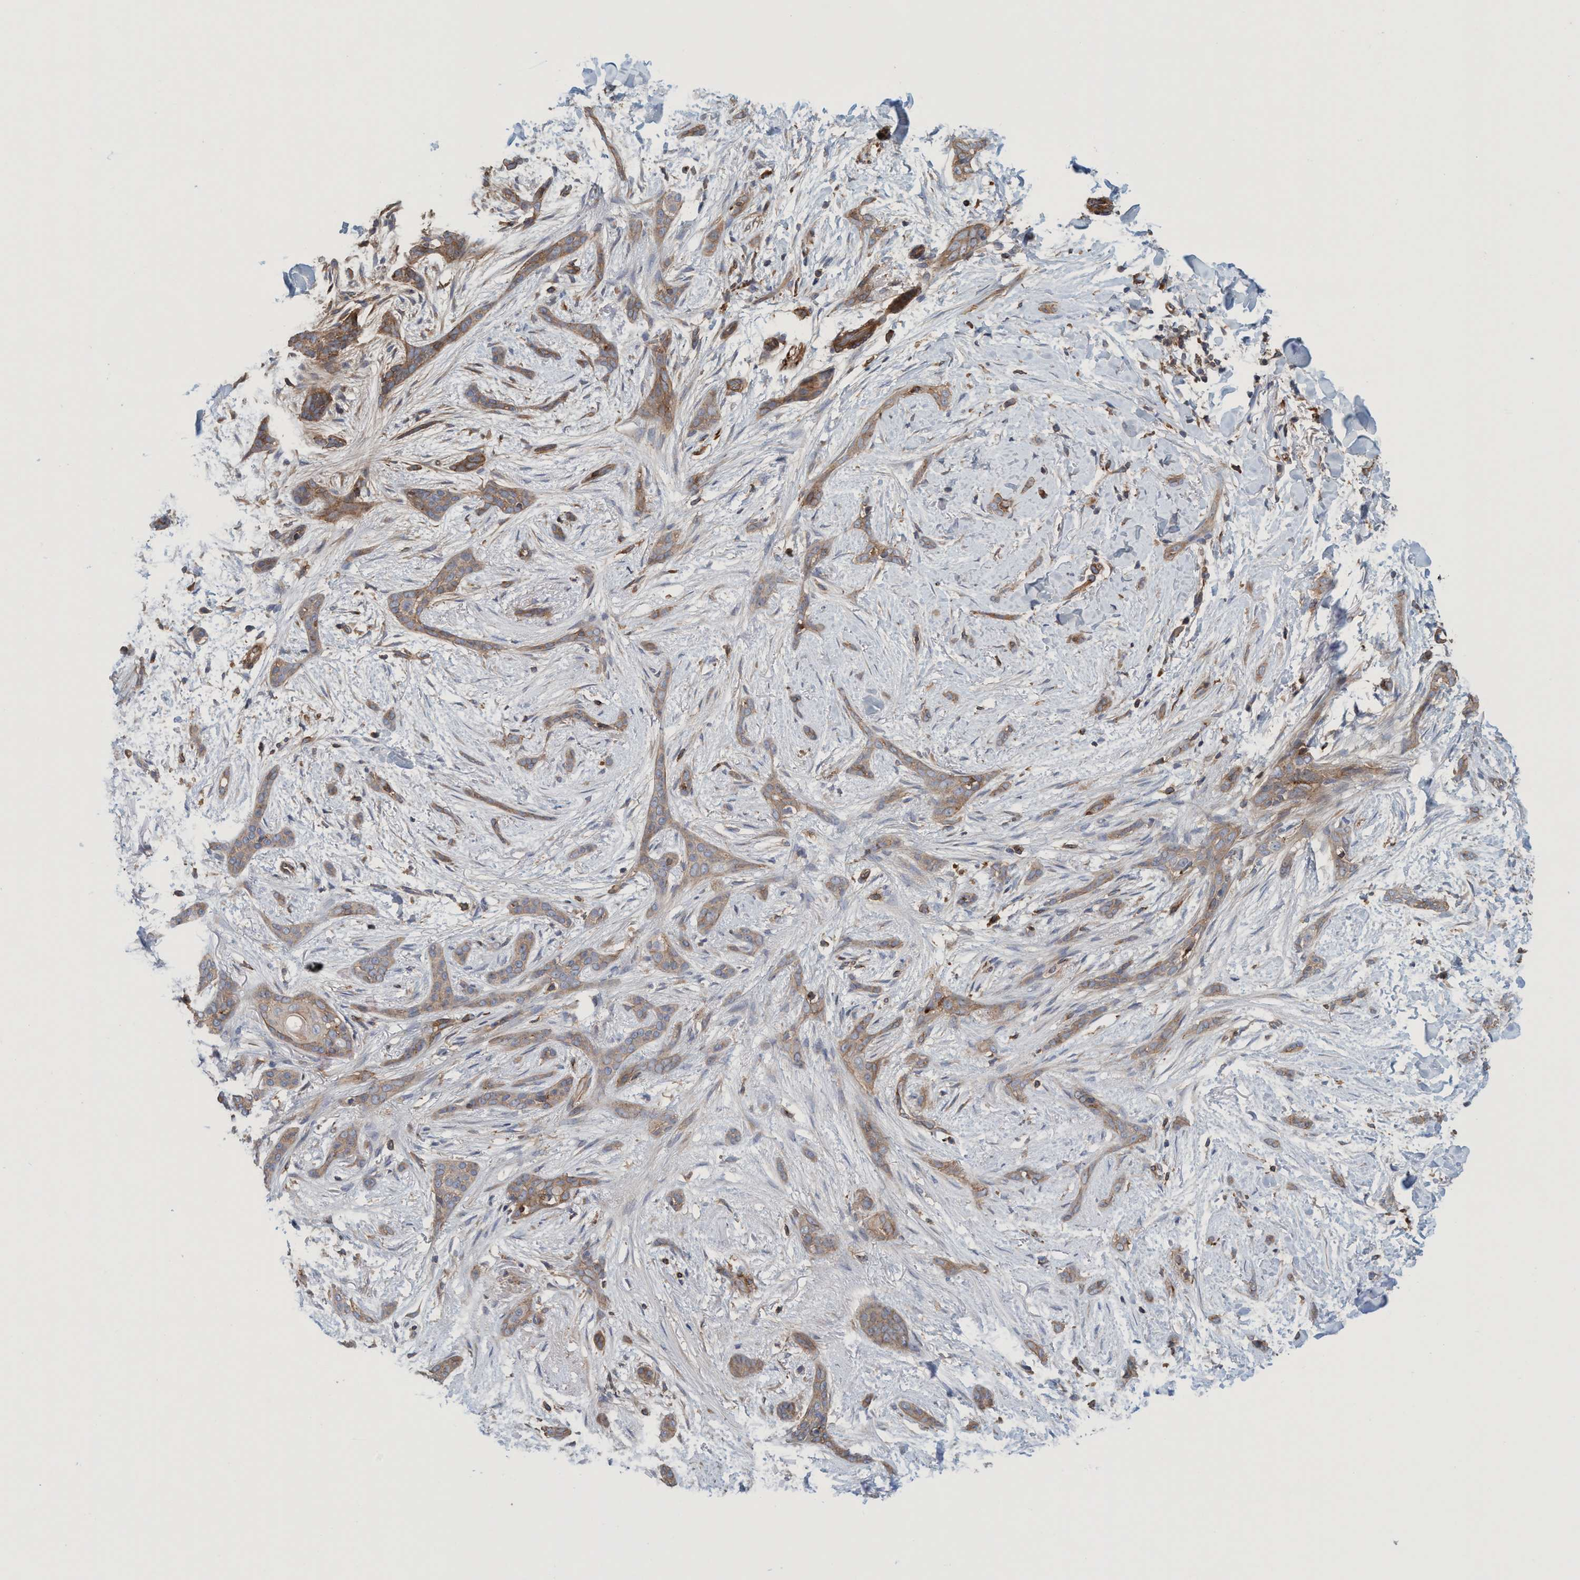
{"staining": {"intensity": "weak", "quantity": ">75%", "location": "cytoplasmic/membranous"}, "tissue": "skin cancer", "cell_type": "Tumor cells", "image_type": "cancer", "snomed": [{"axis": "morphology", "description": "Basal cell carcinoma"}, {"axis": "morphology", "description": "Adnexal tumor, benign"}, {"axis": "topography", "description": "Skin"}], "caption": "Immunohistochemical staining of skin cancer shows low levels of weak cytoplasmic/membranous protein staining in approximately >75% of tumor cells.", "gene": "SPECC1", "patient": {"sex": "female", "age": 42}}